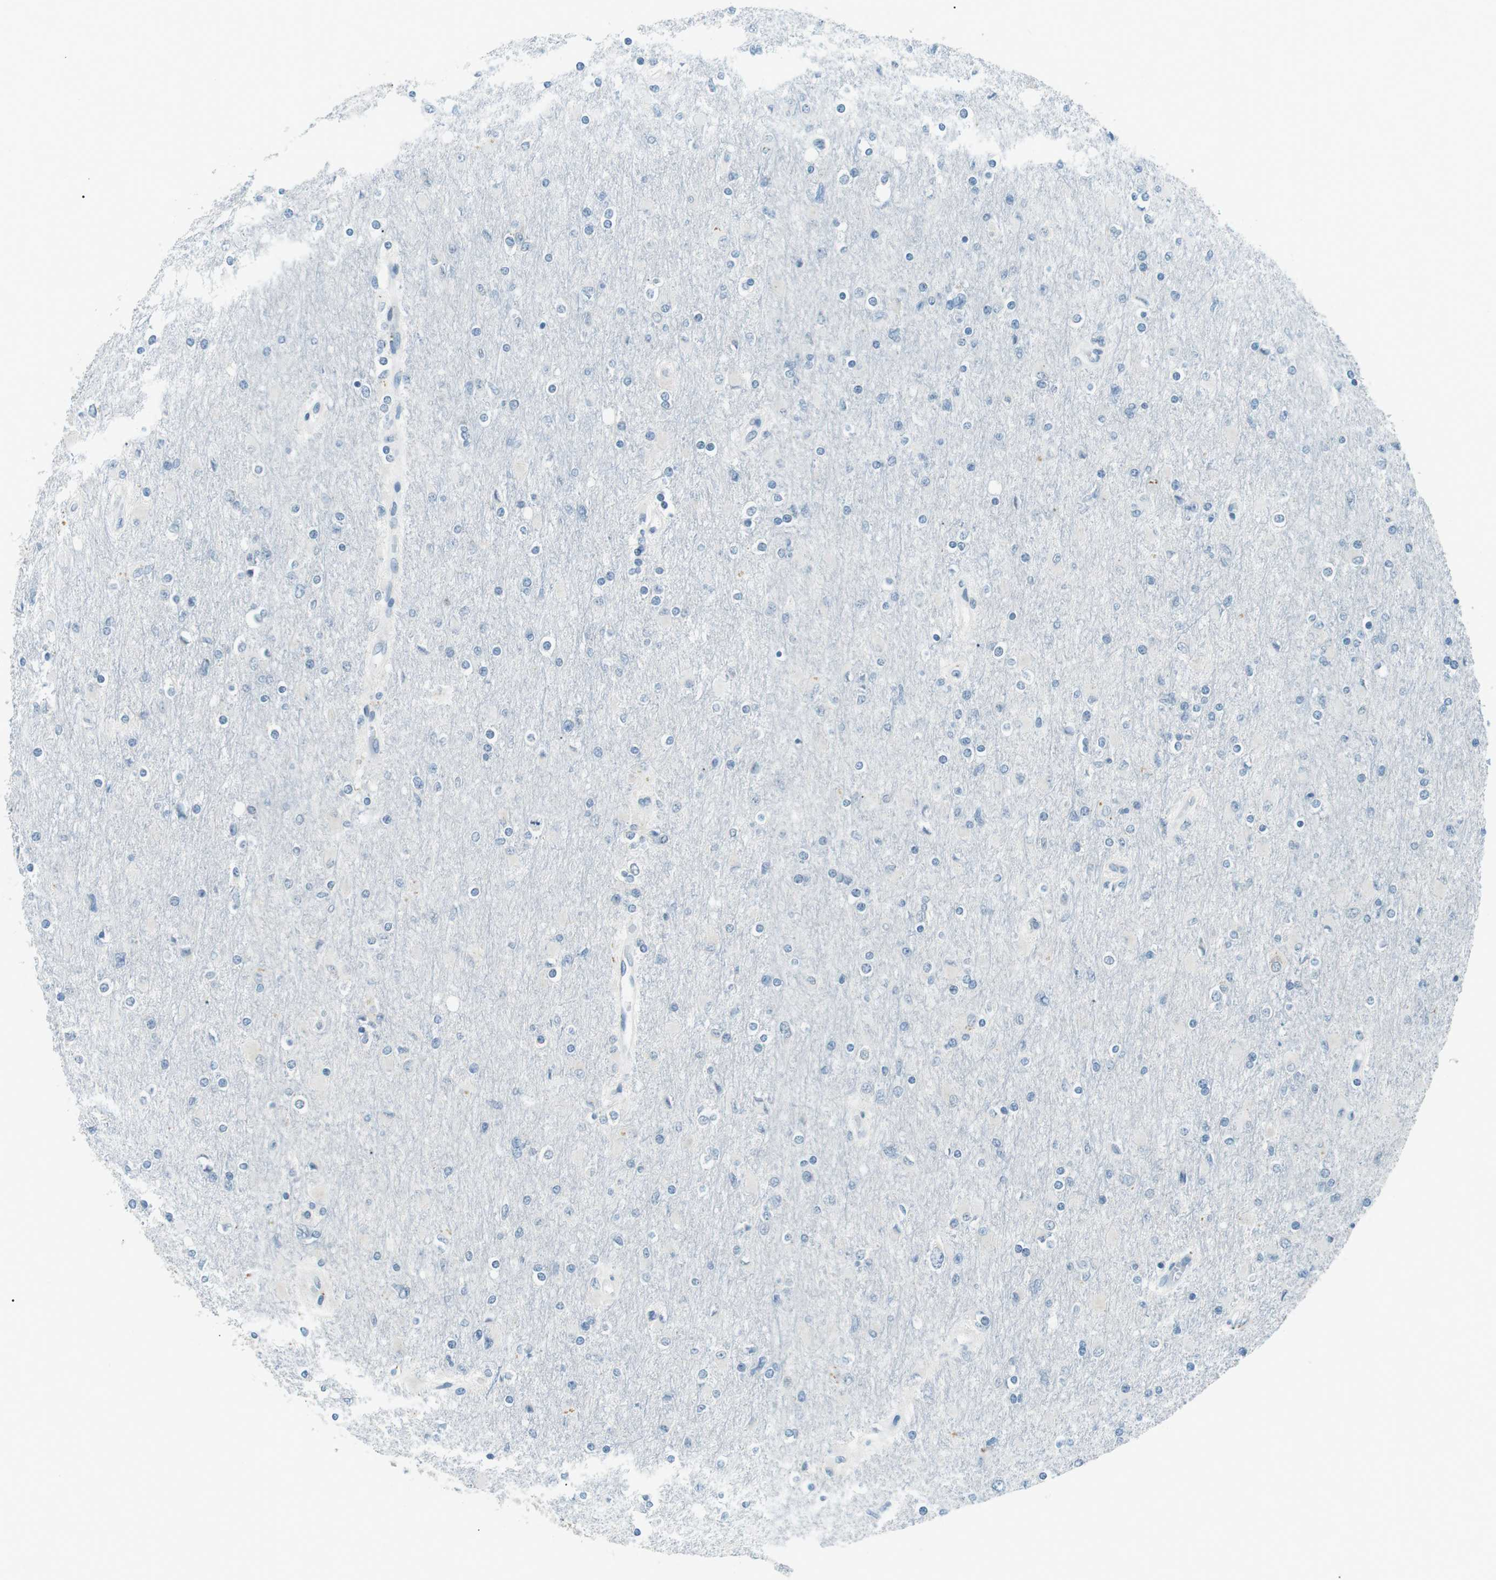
{"staining": {"intensity": "negative", "quantity": "none", "location": "none"}, "tissue": "glioma", "cell_type": "Tumor cells", "image_type": "cancer", "snomed": [{"axis": "morphology", "description": "Glioma, malignant, High grade"}, {"axis": "topography", "description": "Cerebral cortex"}], "caption": "A histopathology image of human malignant glioma (high-grade) is negative for staining in tumor cells.", "gene": "SERPINB2", "patient": {"sex": "female", "age": 36}}